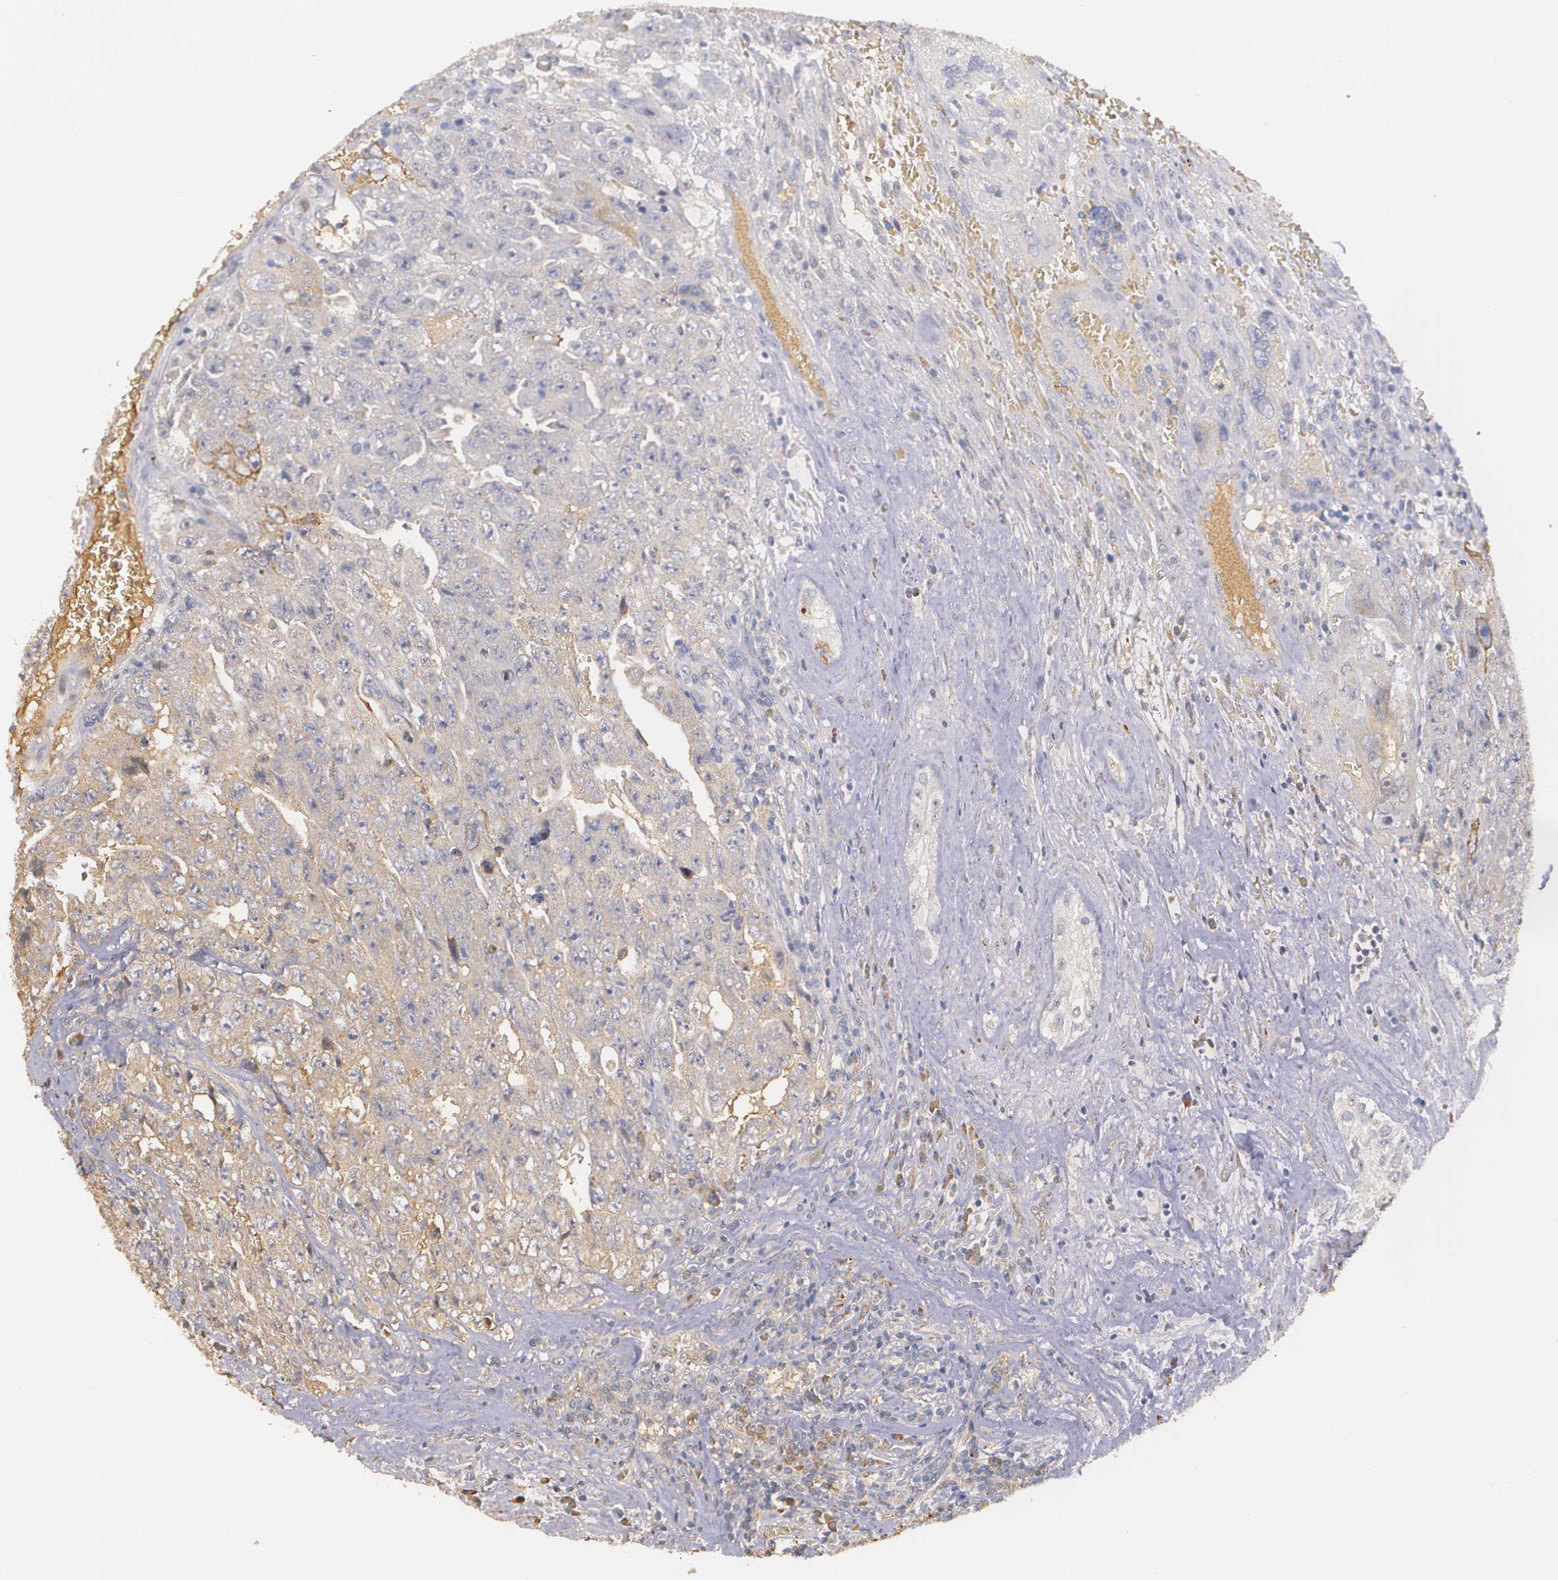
{"staining": {"intensity": "weak", "quantity": "25%-75%", "location": "cytoplasmic/membranous"}, "tissue": "testis cancer", "cell_type": "Tumor cells", "image_type": "cancer", "snomed": [{"axis": "morphology", "description": "Carcinoma, Embryonal, NOS"}, {"axis": "topography", "description": "Testis"}], "caption": "An image of human testis embryonal carcinoma stained for a protein demonstrates weak cytoplasmic/membranous brown staining in tumor cells.", "gene": "AMBP", "patient": {"sex": "male", "age": 28}}